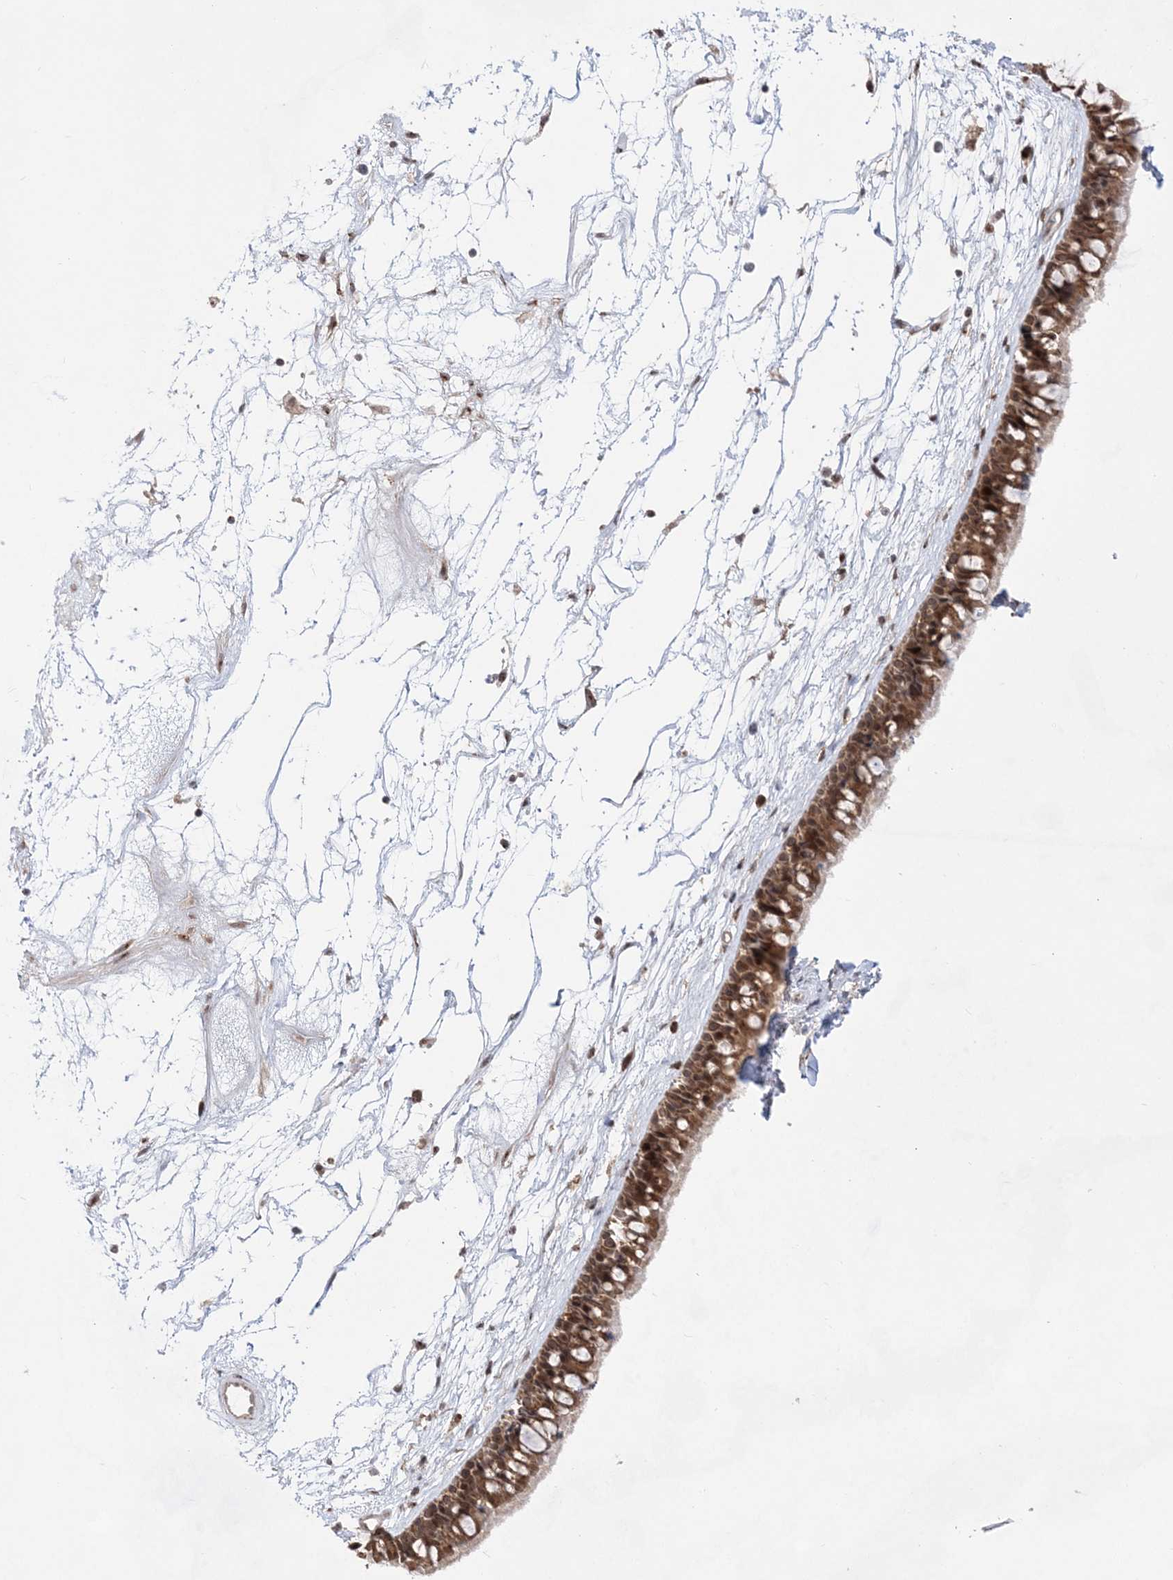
{"staining": {"intensity": "moderate", "quantity": ">75%", "location": "cytoplasmic/membranous,nuclear"}, "tissue": "nasopharynx", "cell_type": "Respiratory epithelial cells", "image_type": "normal", "snomed": [{"axis": "morphology", "description": "Normal tissue, NOS"}, {"axis": "topography", "description": "Nasopharynx"}], "caption": "High-magnification brightfield microscopy of normal nasopharynx stained with DAB (3,3'-diaminobenzidine) (brown) and counterstained with hematoxylin (blue). respiratory epithelial cells exhibit moderate cytoplasmic/membranous,nuclear positivity is present in about>75% of cells. (IHC, brightfield microscopy, high magnification).", "gene": "ANAPC15", "patient": {"sex": "male", "age": 64}}